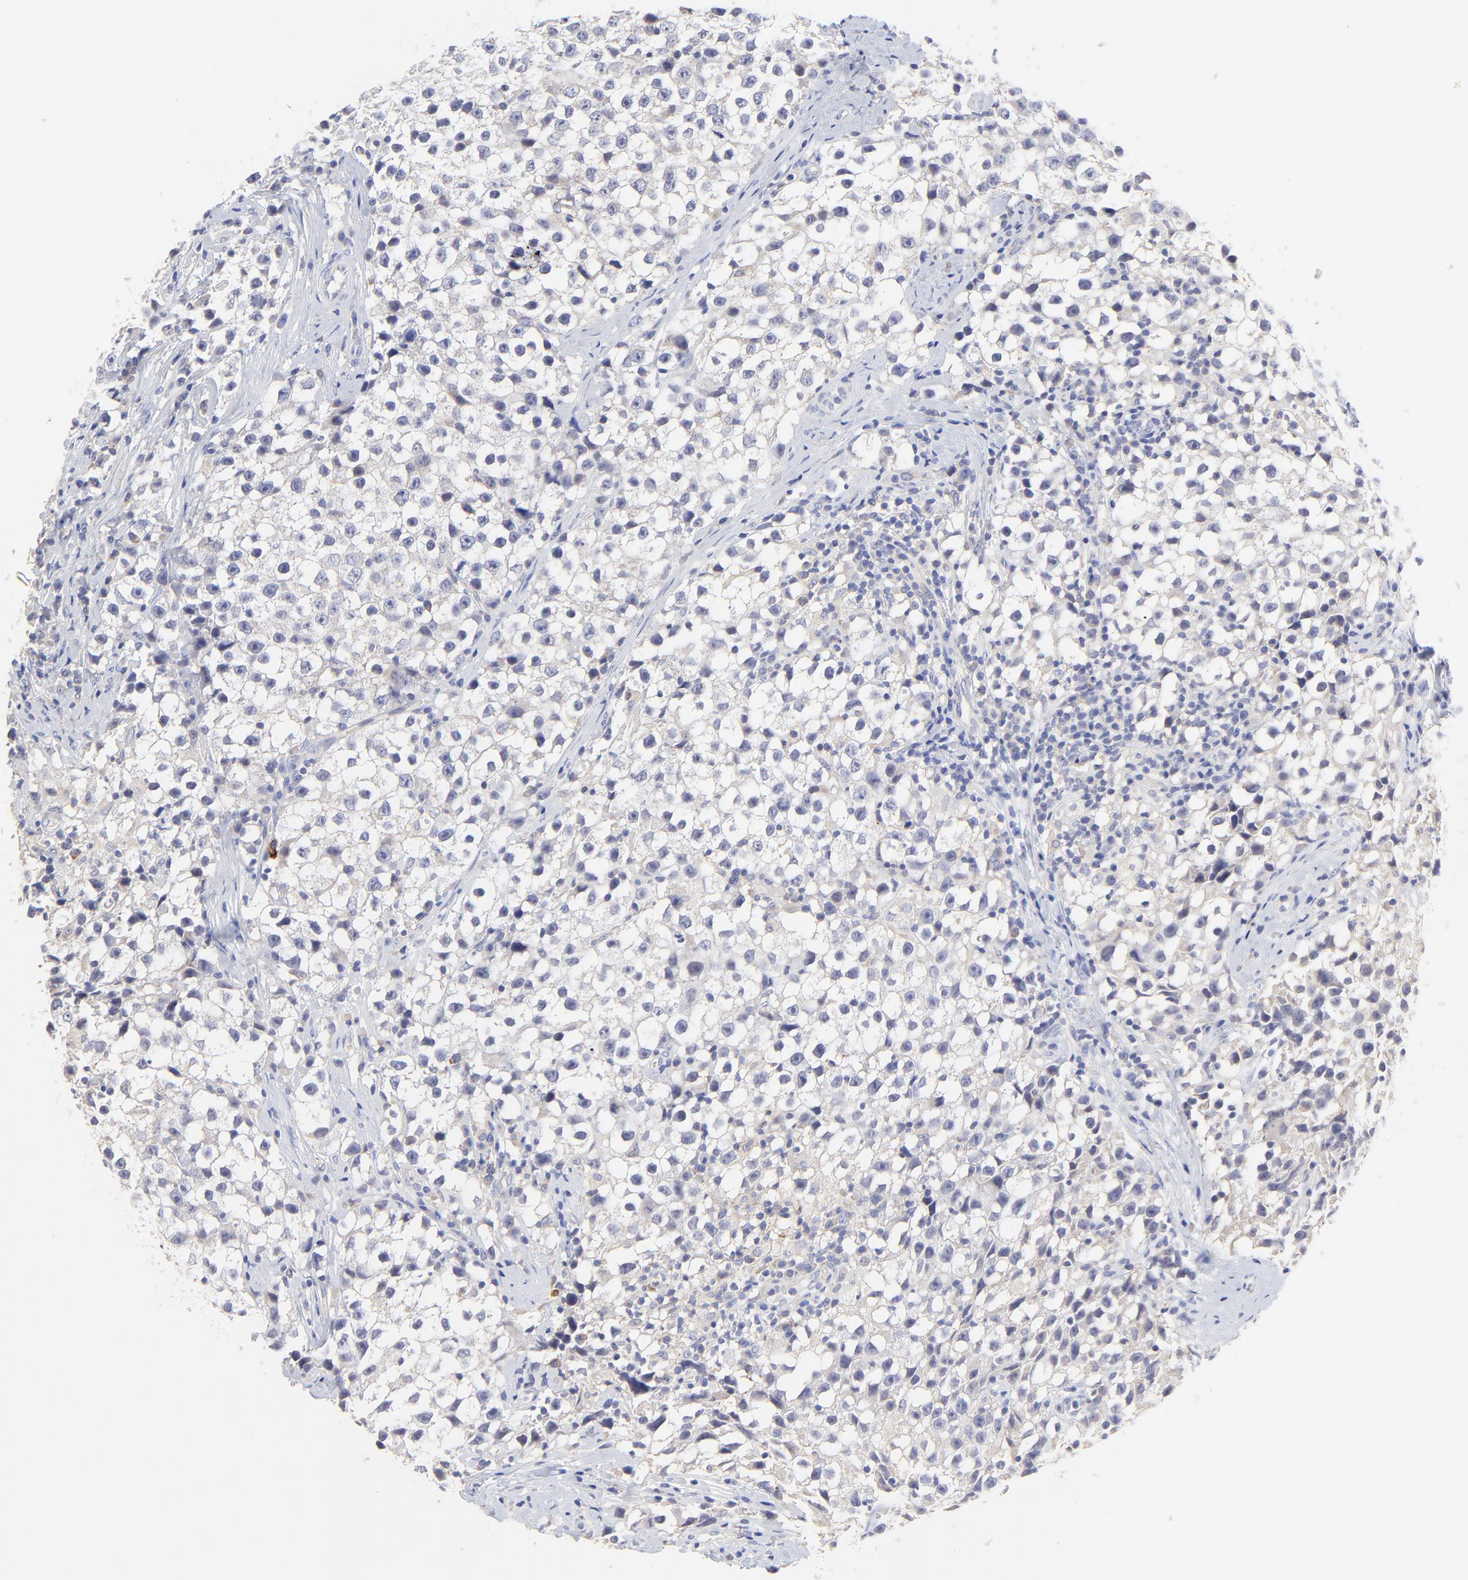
{"staining": {"intensity": "negative", "quantity": "none", "location": "none"}, "tissue": "testis cancer", "cell_type": "Tumor cells", "image_type": "cancer", "snomed": [{"axis": "morphology", "description": "Seminoma, NOS"}, {"axis": "topography", "description": "Testis"}], "caption": "Micrograph shows no significant protein expression in tumor cells of testis seminoma.", "gene": "LHFPL1", "patient": {"sex": "male", "age": 35}}